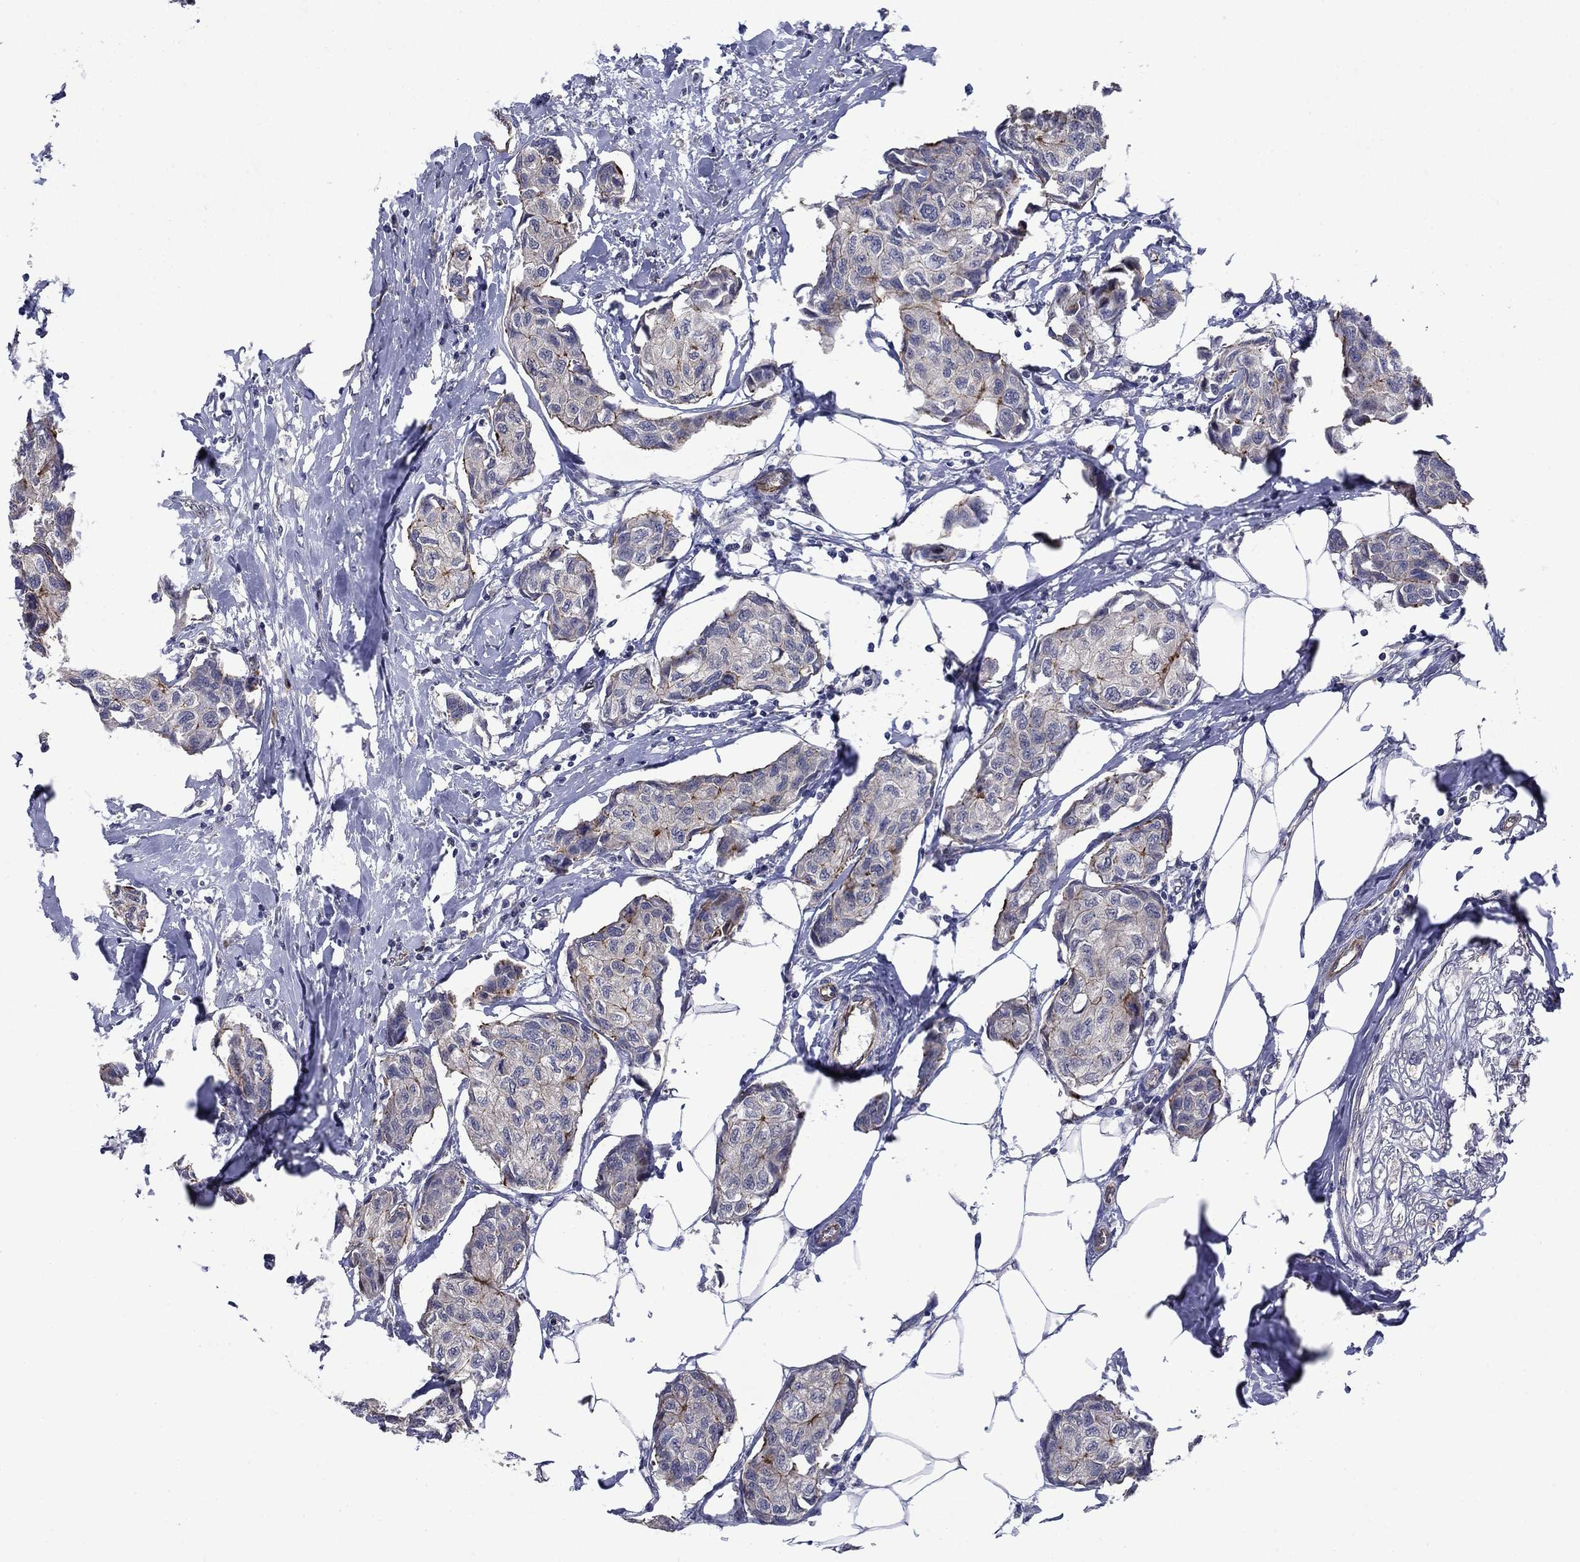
{"staining": {"intensity": "strong", "quantity": "<25%", "location": "cytoplasmic/membranous"}, "tissue": "breast cancer", "cell_type": "Tumor cells", "image_type": "cancer", "snomed": [{"axis": "morphology", "description": "Duct carcinoma"}, {"axis": "topography", "description": "Breast"}], "caption": "Immunohistochemical staining of breast cancer demonstrates medium levels of strong cytoplasmic/membranous expression in about <25% of tumor cells.", "gene": "SLC7A1", "patient": {"sex": "female", "age": 80}}